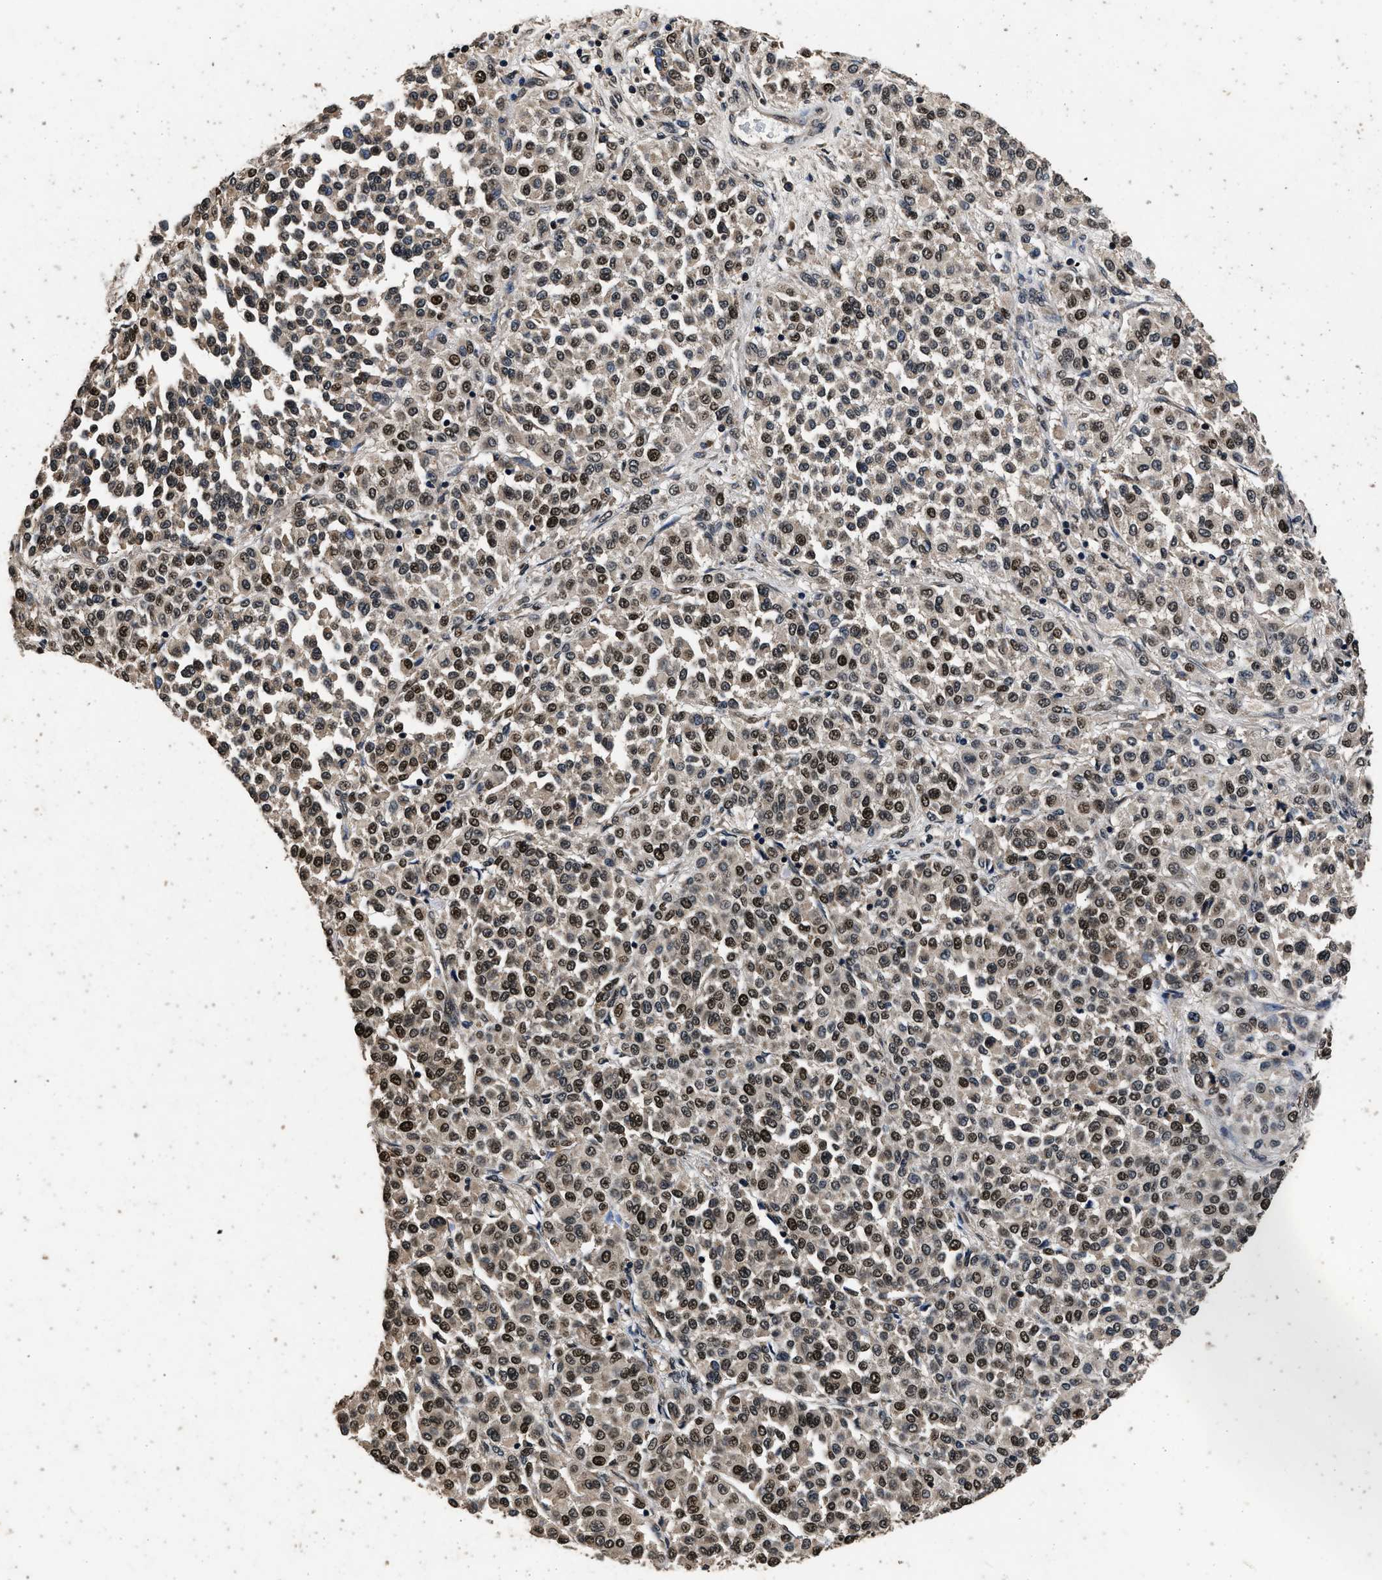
{"staining": {"intensity": "moderate", "quantity": ">75%", "location": "nuclear"}, "tissue": "melanoma", "cell_type": "Tumor cells", "image_type": "cancer", "snomed": [{"axis": "morphology", "description": "Malignant melanoma, Metastatic site"}, {"axis": "topography", "description": "Pancreas"}], "caption": "IHC photomicrograph of melanoma stained for a protein (brown), which exhibits medium levels of moderate nuclear staining in about >75% of tumor cells.", "gene": "CSTF1", "patient": {"sex": "female", "age": 30}}